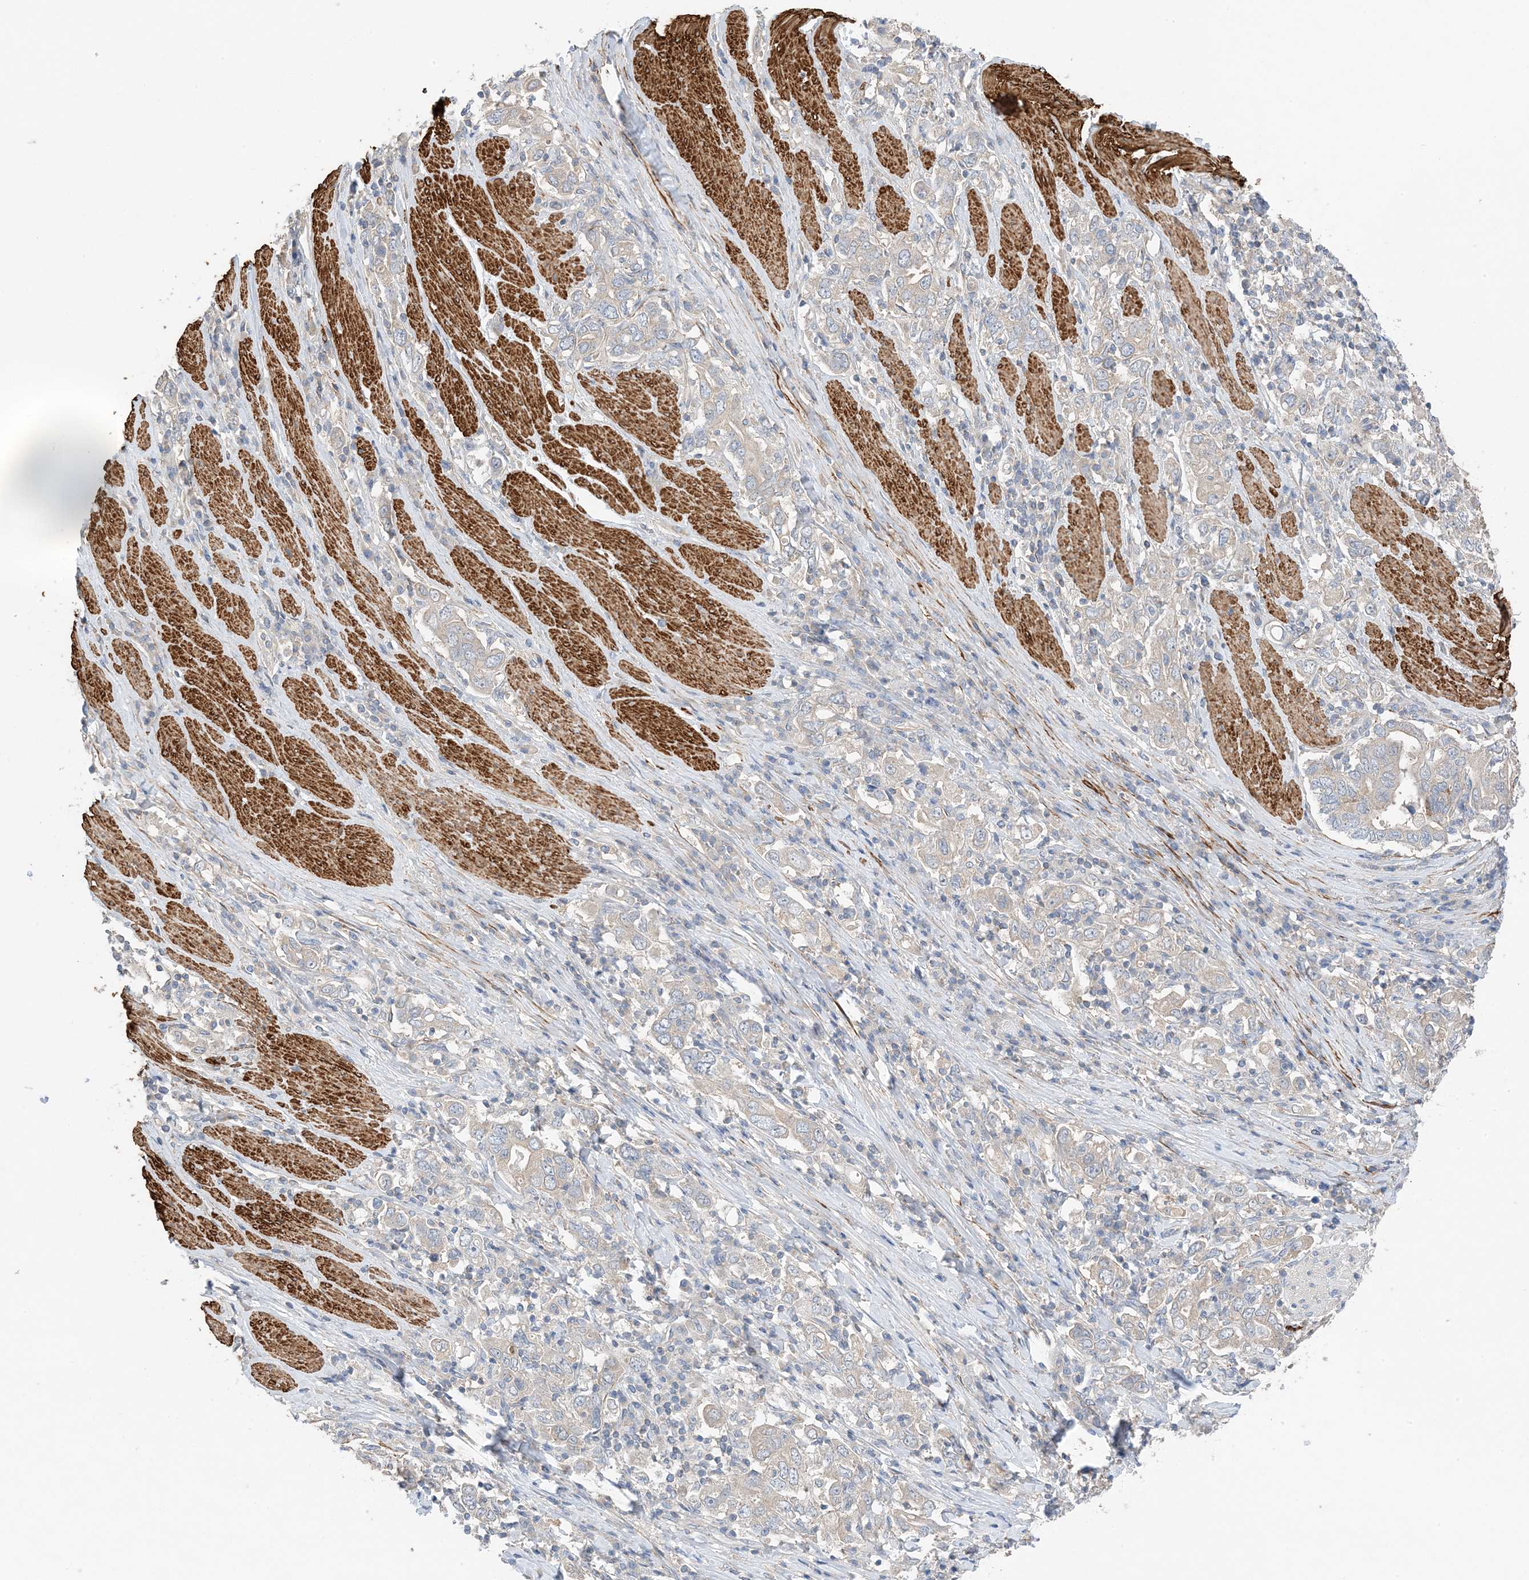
{"staining": {"intensity": "weak", "quantity": "25%-75%", "location": "cytoplasmic/membranous"}, "tissue": "stomach cancer", "cell_type": "Tumor cells", "image_type": "cancer", "snomed": [{"axis": "morphology", "description": "Adenocarcinoma, NOS"}, {"axis": "topography", "description": "Stomach, upper"}], "caption": "Weak cytoplasmic/membranous expression for a protein is seen in approximately 25%-75% of tumor cells of adenocarcinoma (stomach) using IHC.", "gene": "KIFBP", "patient": {"sex": "male", "age": 62}}